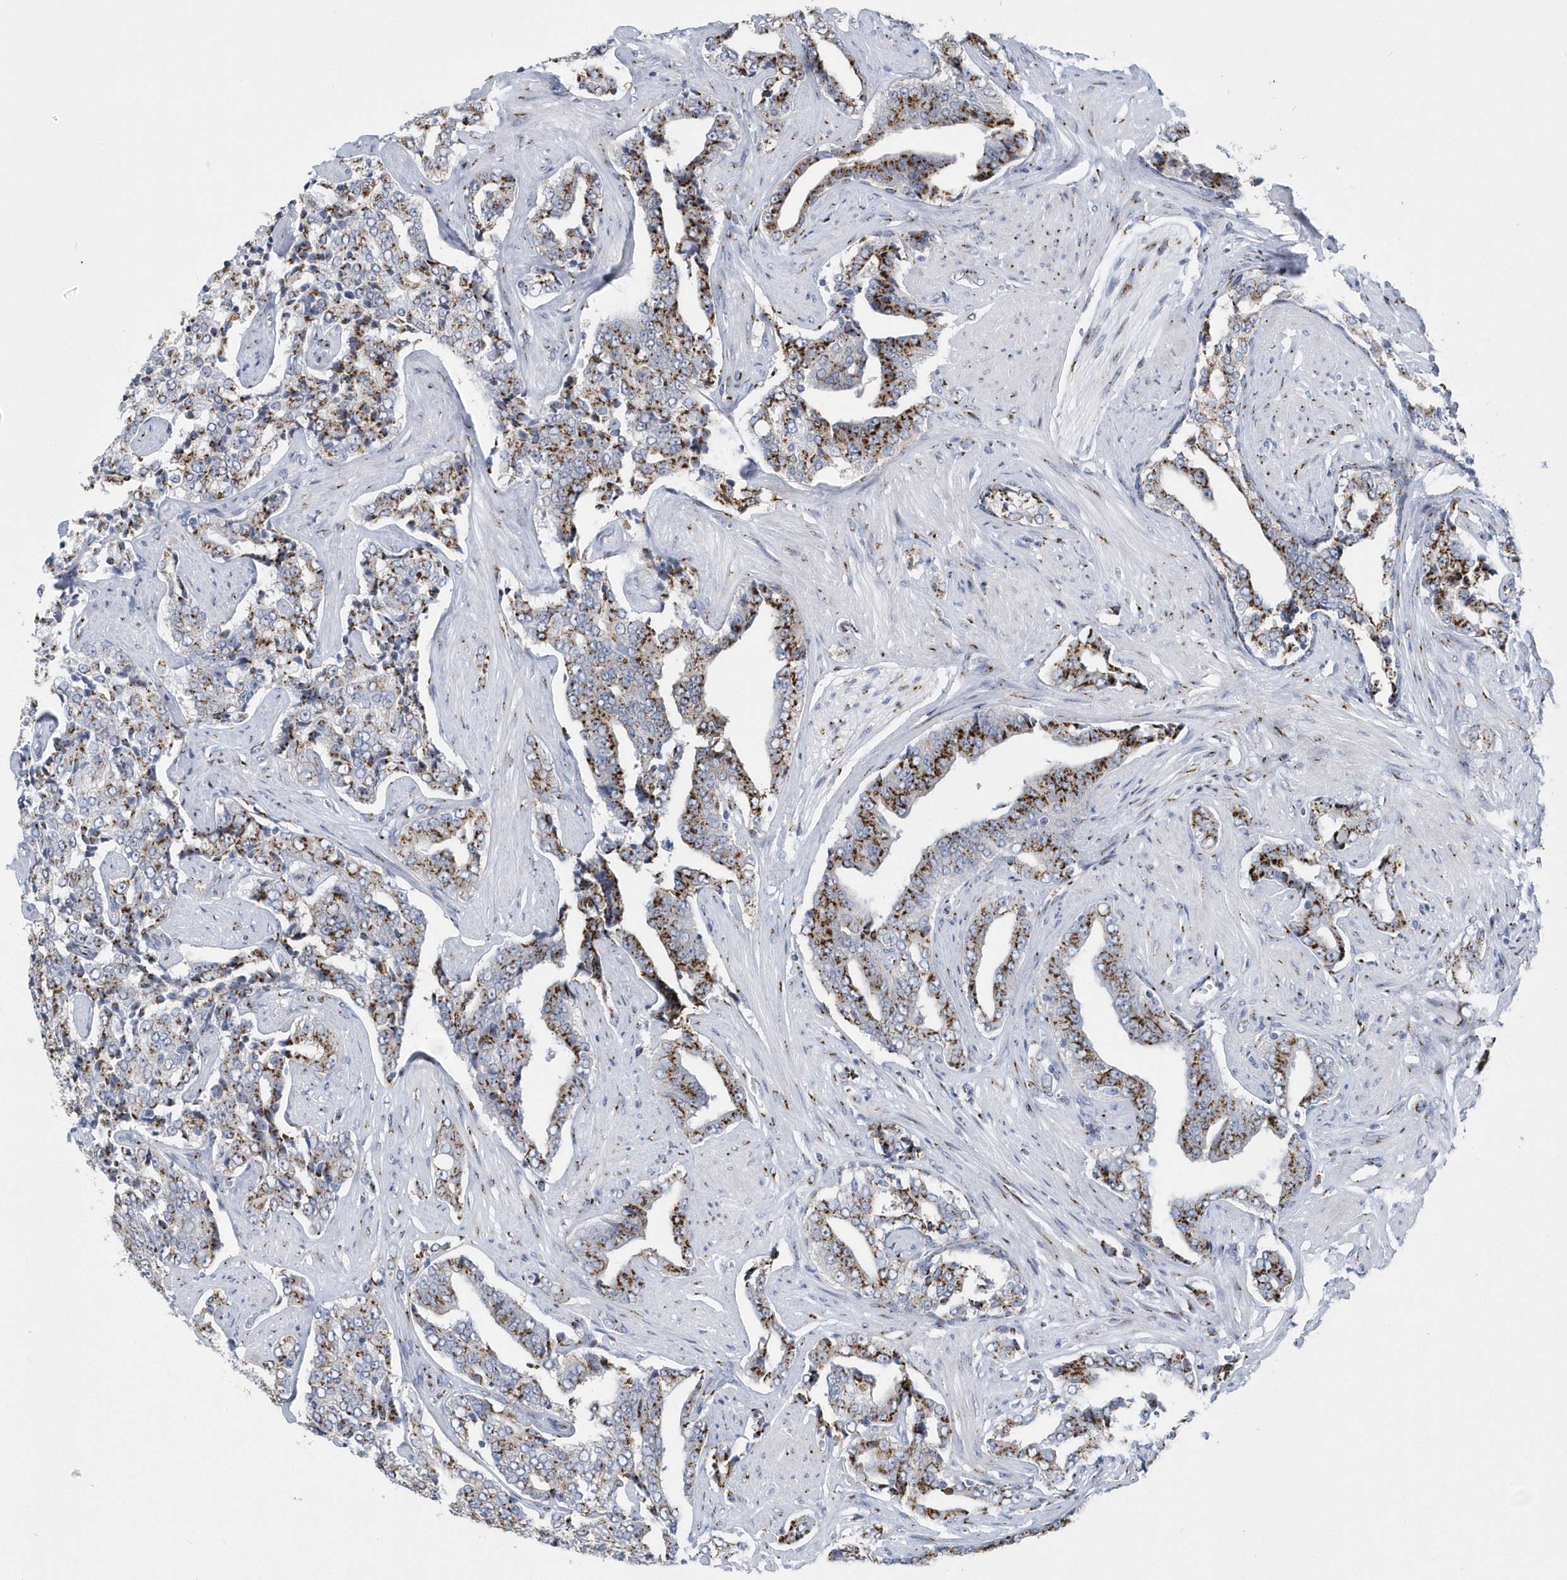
{"staining": {"intensity": "moderate", "quantity": ">75%", "location": "cytoplasmic/membranous"}, "tissue": "prostate cancer", "cell_type": "Tumor cells", "image_type": "cancer", "snomed": [{"axis": "morphology", "description": "Adenocarcinoma, High grade"}, {"axis": "topography", "description": "Prostate"}], "caption": "About >75% of tumor cells in prostate adenocarcinoma (high-grade) exhibit moderate cytoplasmic/membranous protein staining as visualized by brown immunohistochemical staining.", "gene": "SLX9", "patient": {"sex": "male", "age": 71}}